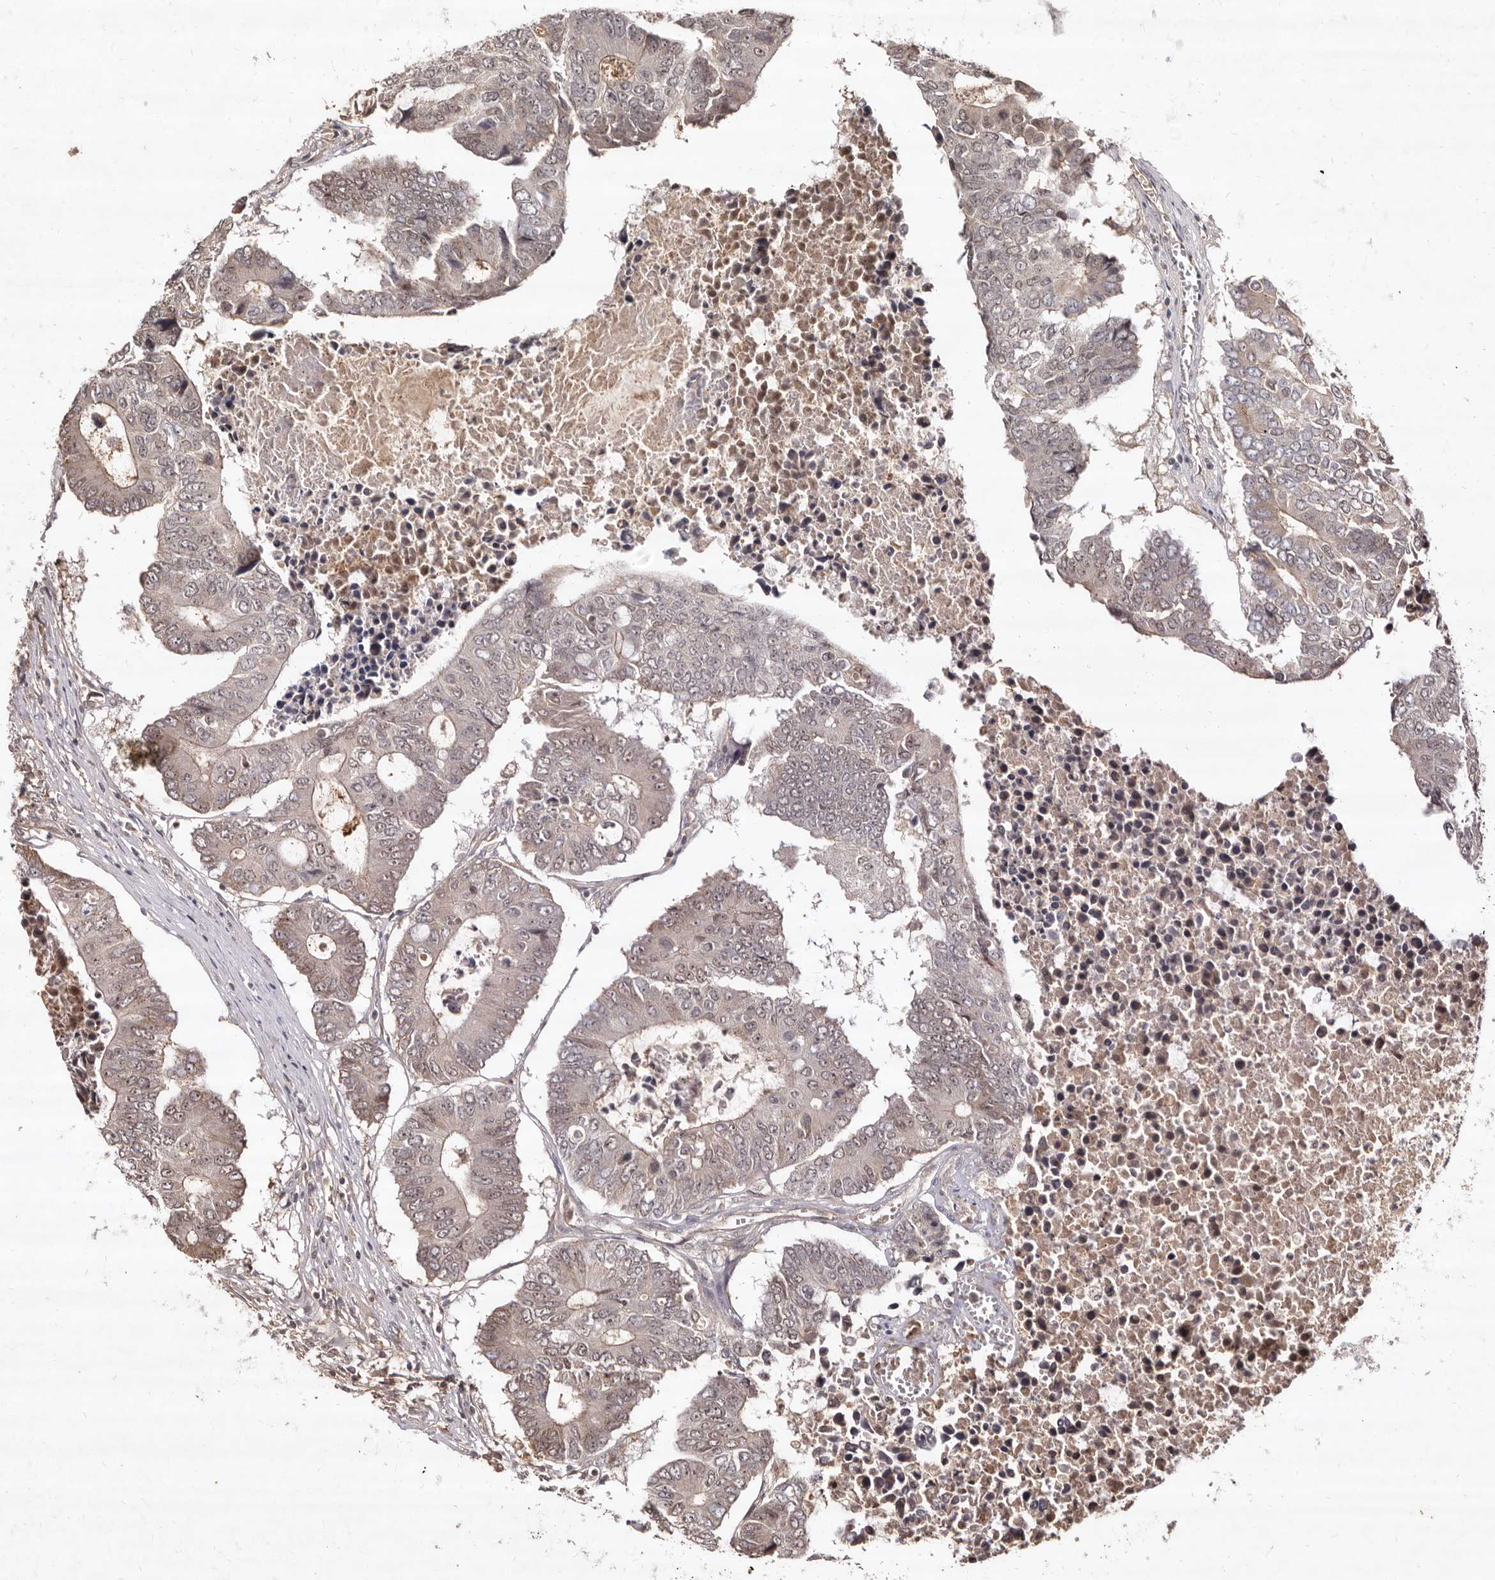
{"staining": {"intensity": "weak", "quantity": "<25%", "location": "cytoplasmic/membranous"}, "tissue": "colorectal cancer", "cell_type": "Tumor cells", "image_type": "cancer", "snomed": [{"axis": "morphology", "description": "Adenocarcinoma, NOS"}, {"axis": "topography", "description": "Colon"}], "caption": "Immunohistochemical staining of human colorectal cancer reveals no significant staining in tumor cells.", "gene": "LCORL", "patient": {"sex": "male", "age": 87}}